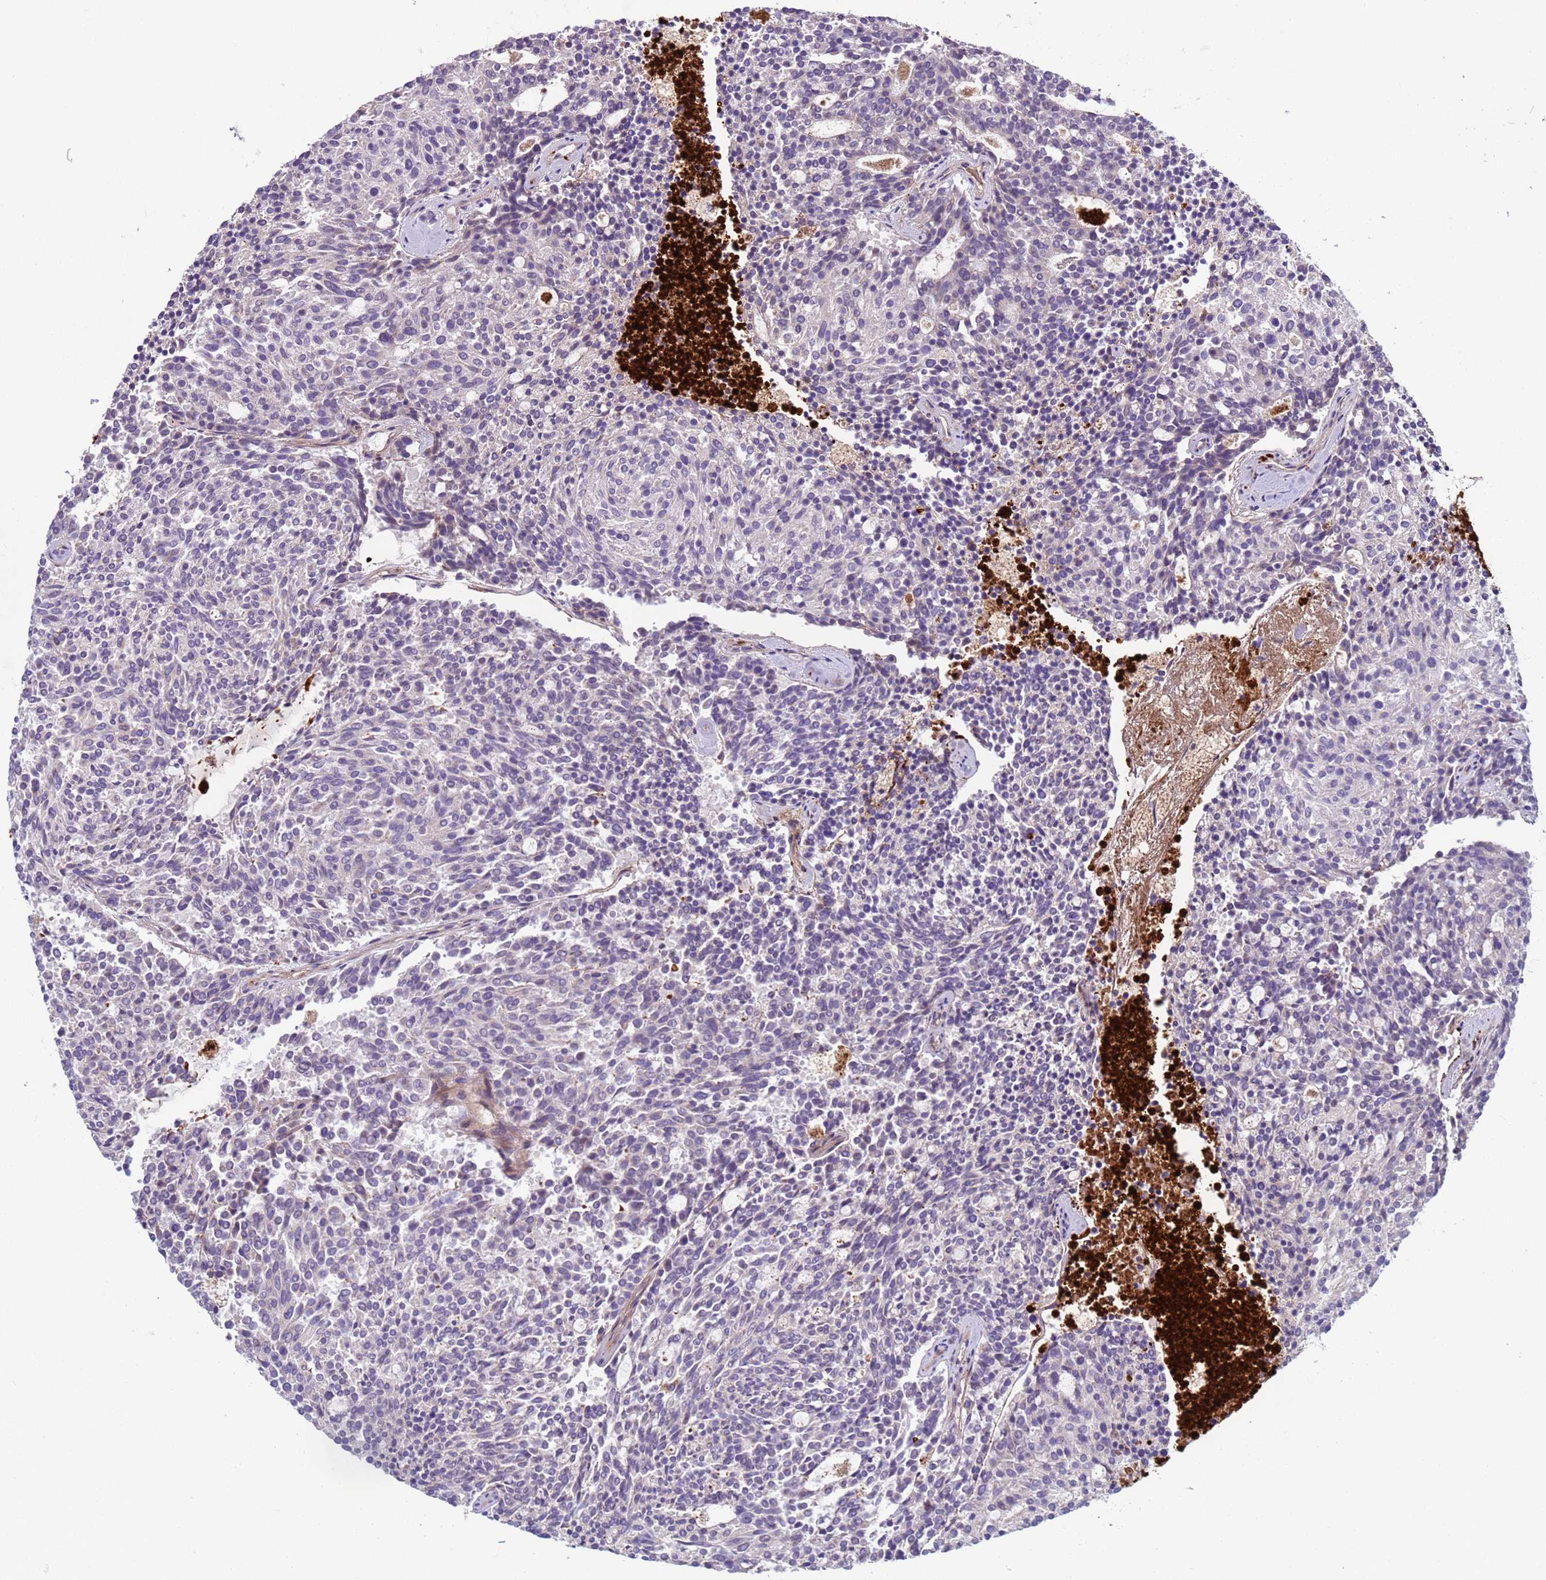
{"staining": {"intensity": "negative", "quantity": "none", "location": "none"}, "tissue": "carcinoid", "cell_type": "Tumor cells", "image_type": "cancer", "snomed": [{"axis": "morphology", "description": "Carcinoid, malignant, NOS"}, {"axis": "topography", "description": "Pancreas"}], "caption": "The micrograph exhibits no staining of tumor cells in carcinoid.", "gene": "TRIM51", "patient": {"sex": "female", "age": 54}}